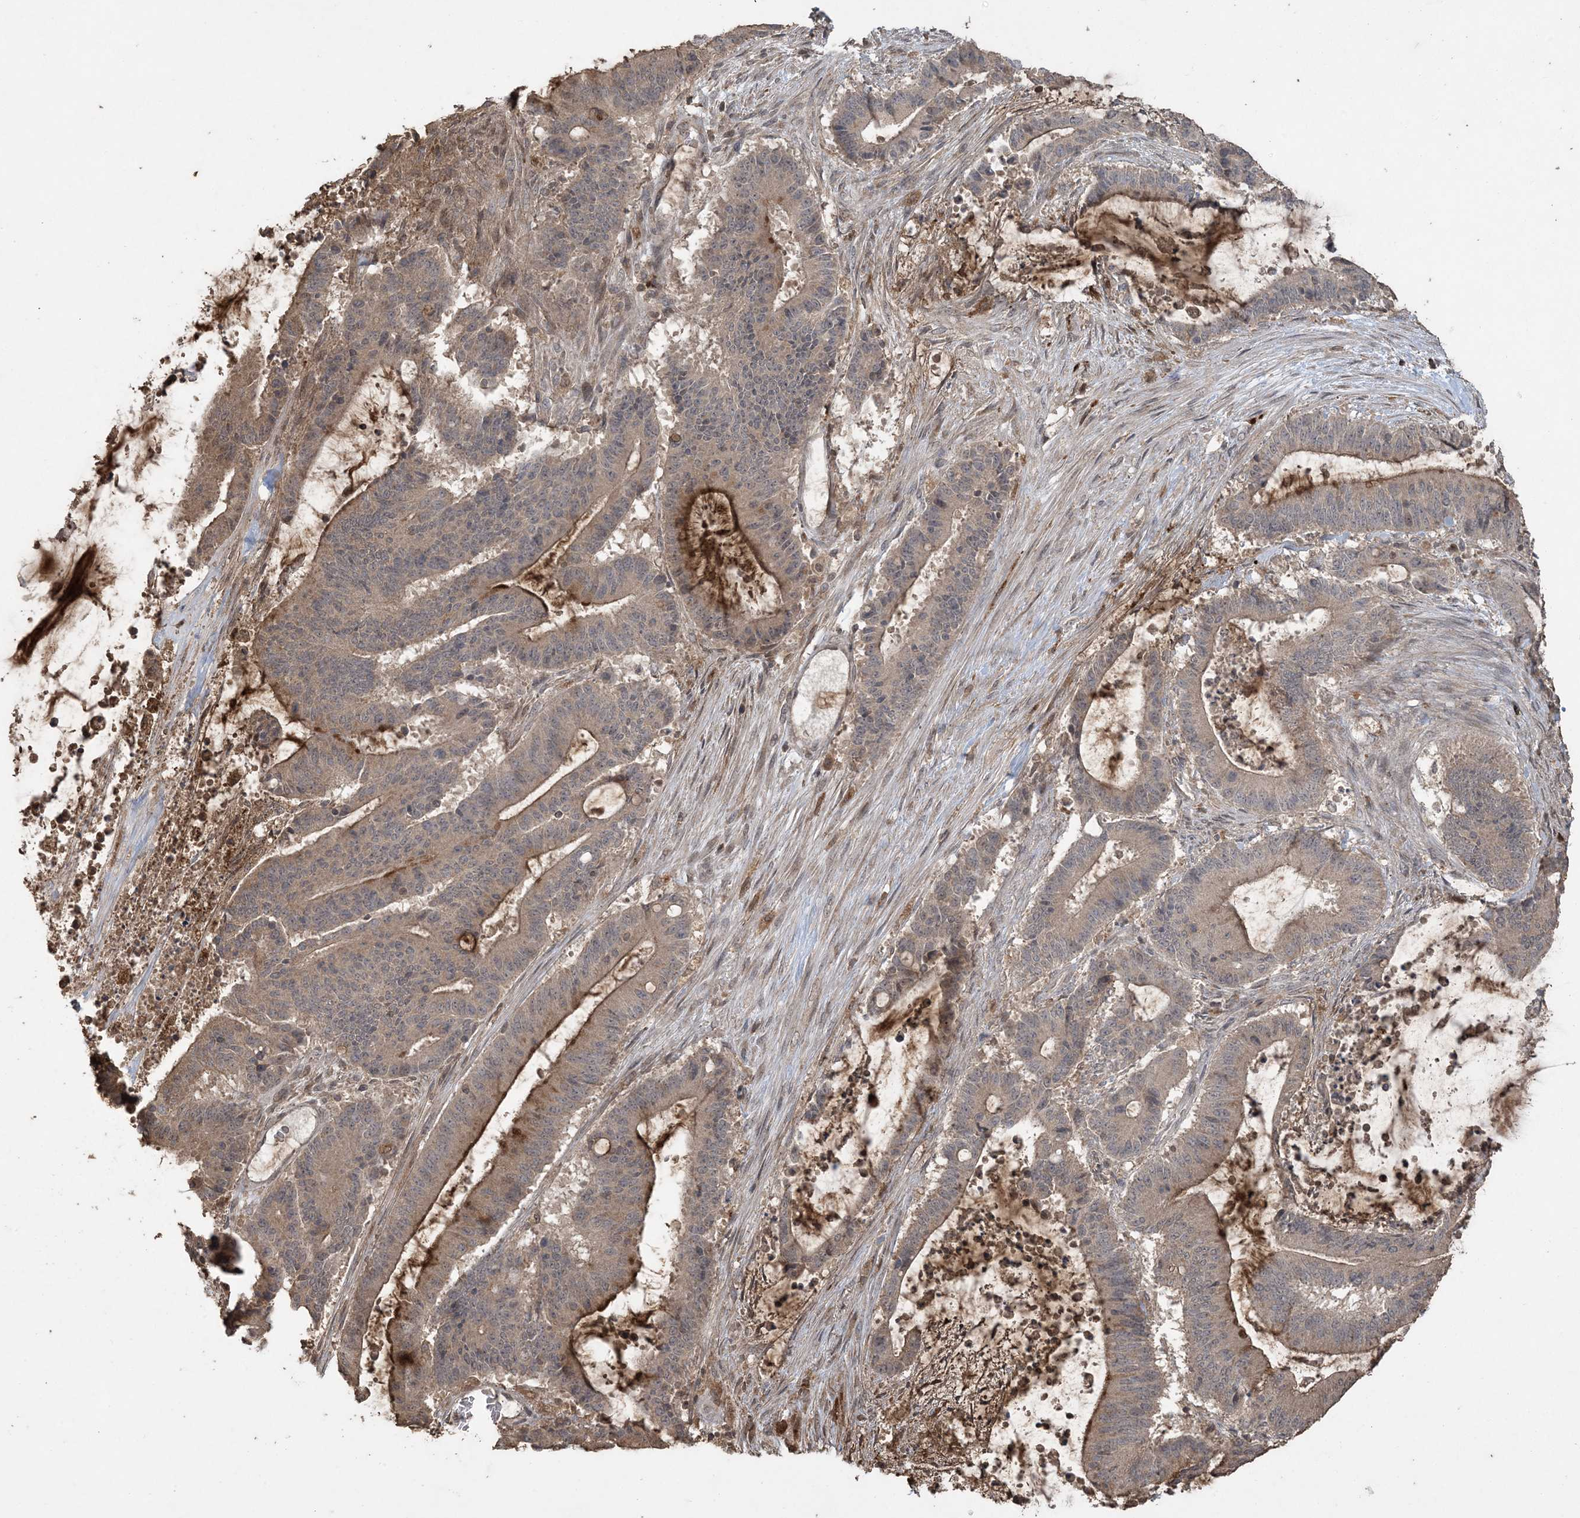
{"staining": {"intensity": "moderate", "quantity": "<25%", "location": "cytoplasmic/membranous"}, "tissue": "liver cancer", "cell_type": "Tumor cells", "image_type": "cancer", "snomed": [{"axis": "morphology", "description": "Normal tissue, NOS"}, {"axis": "morphology", "description": "Cholangiocarcinoma"}, {"axis": "topography", "description": "Liver"}, {"axis": "topography", "description": "Peripheral nerve tissue"}], "caption": "Liver cancer (cholangiocarcinoma) tissue displays moderate cytoplasmic/membranous staining in approximately <25% of tumor cells (DAB (3,3'-diaminobenzidine) IHC, brown staining for protein, blue staining for nuclei).", "gene": "EFCAB8", "patient": {"sex": "female", "age": 73}}